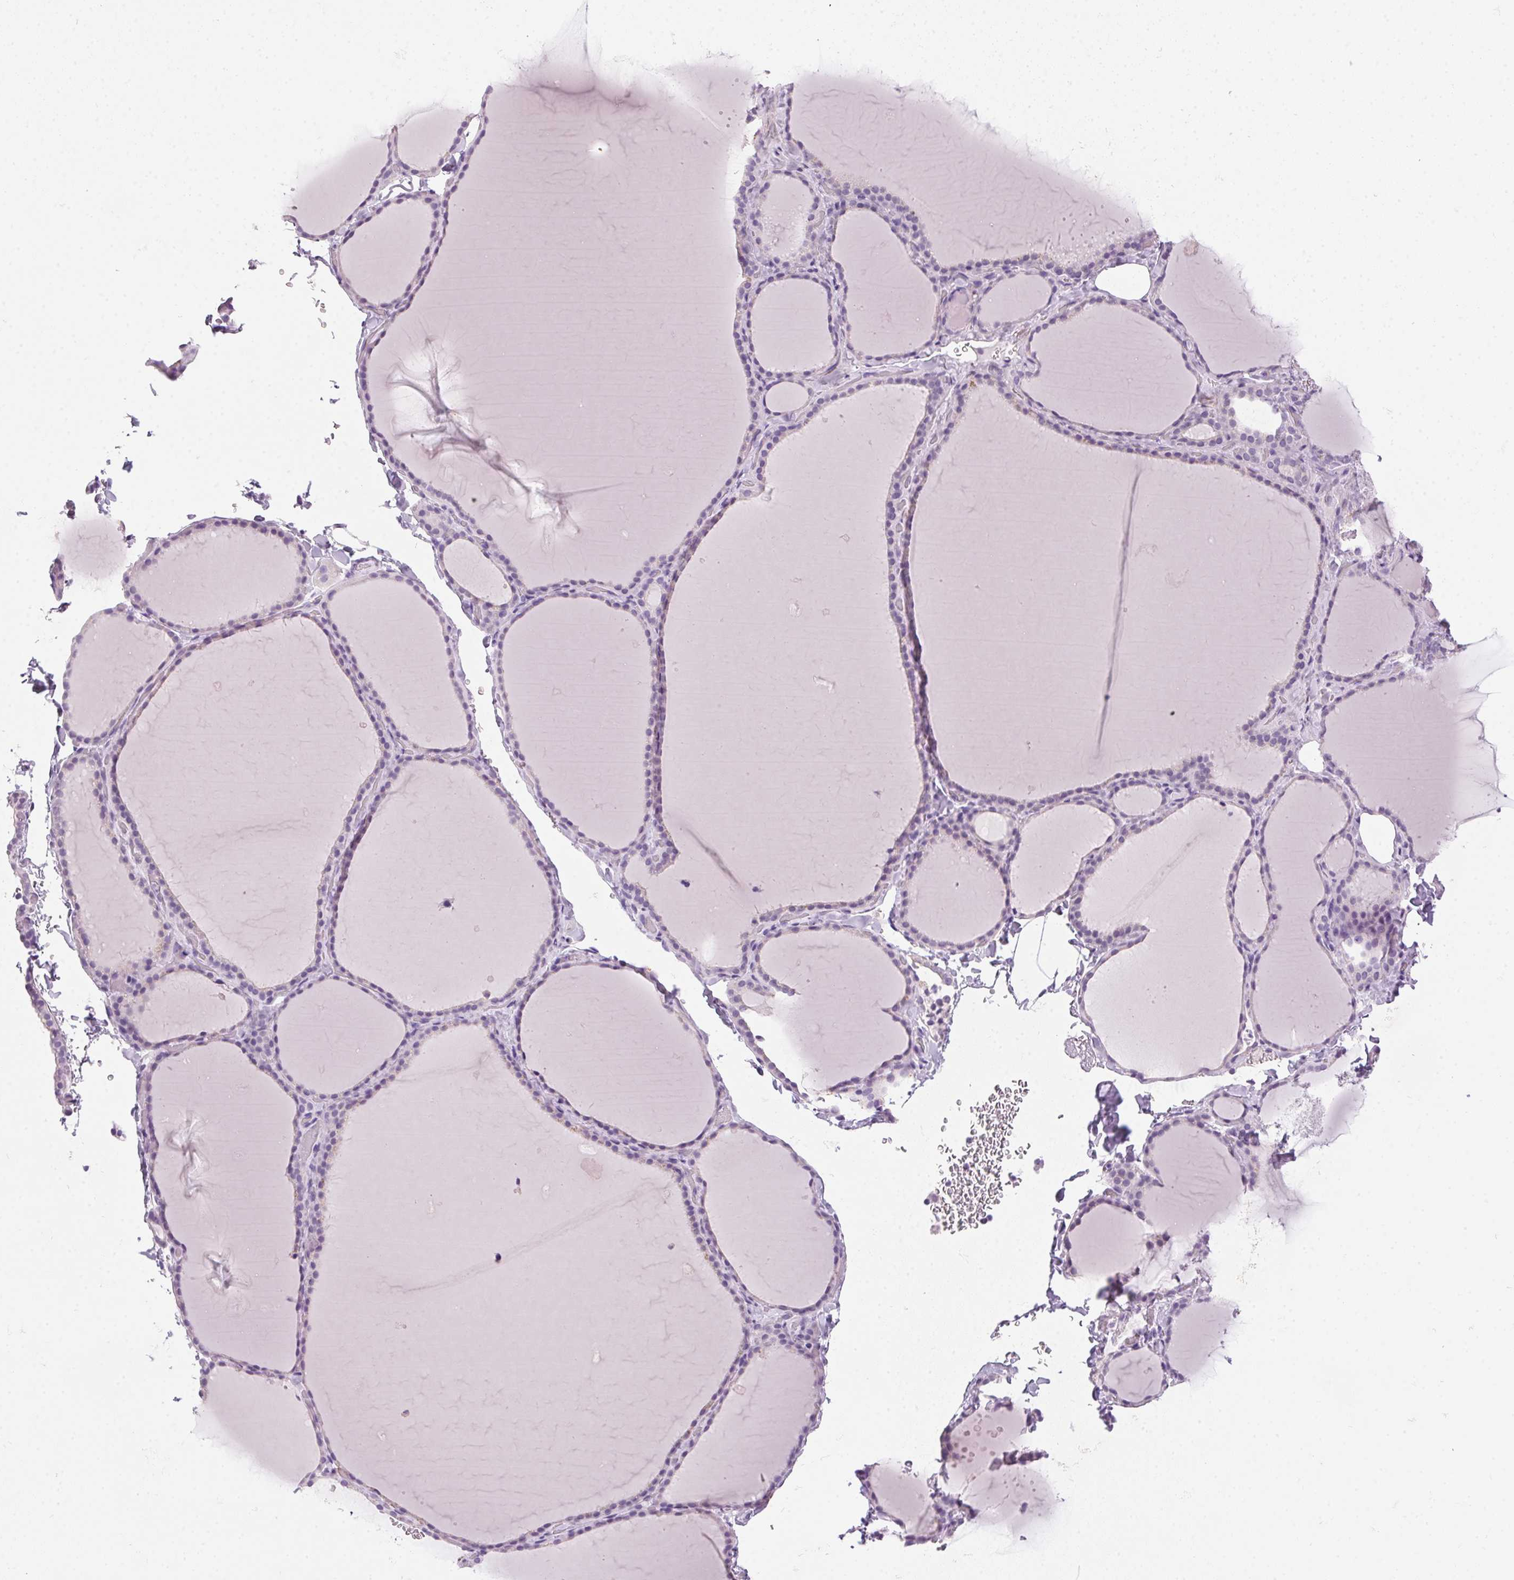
{"staining": {"intensity": "negative", "quantity": "none", "location": "none"}, "tissue": "thyroid gland", "cell_type": "Glandular cells", "image_type": "normal", "snomed": [{"axis": "morphology", "description": "Normal tissue, NOS"}, {"axis": "topography", "description": "Thyroid gland"}], "caption": "Glandular cells are negative for brown protein staining in unremarkable thyroid gland. Nuclei are stained in blue.", "gene": "POPDC2", "patient": {"sex": "female", "age": 22}}